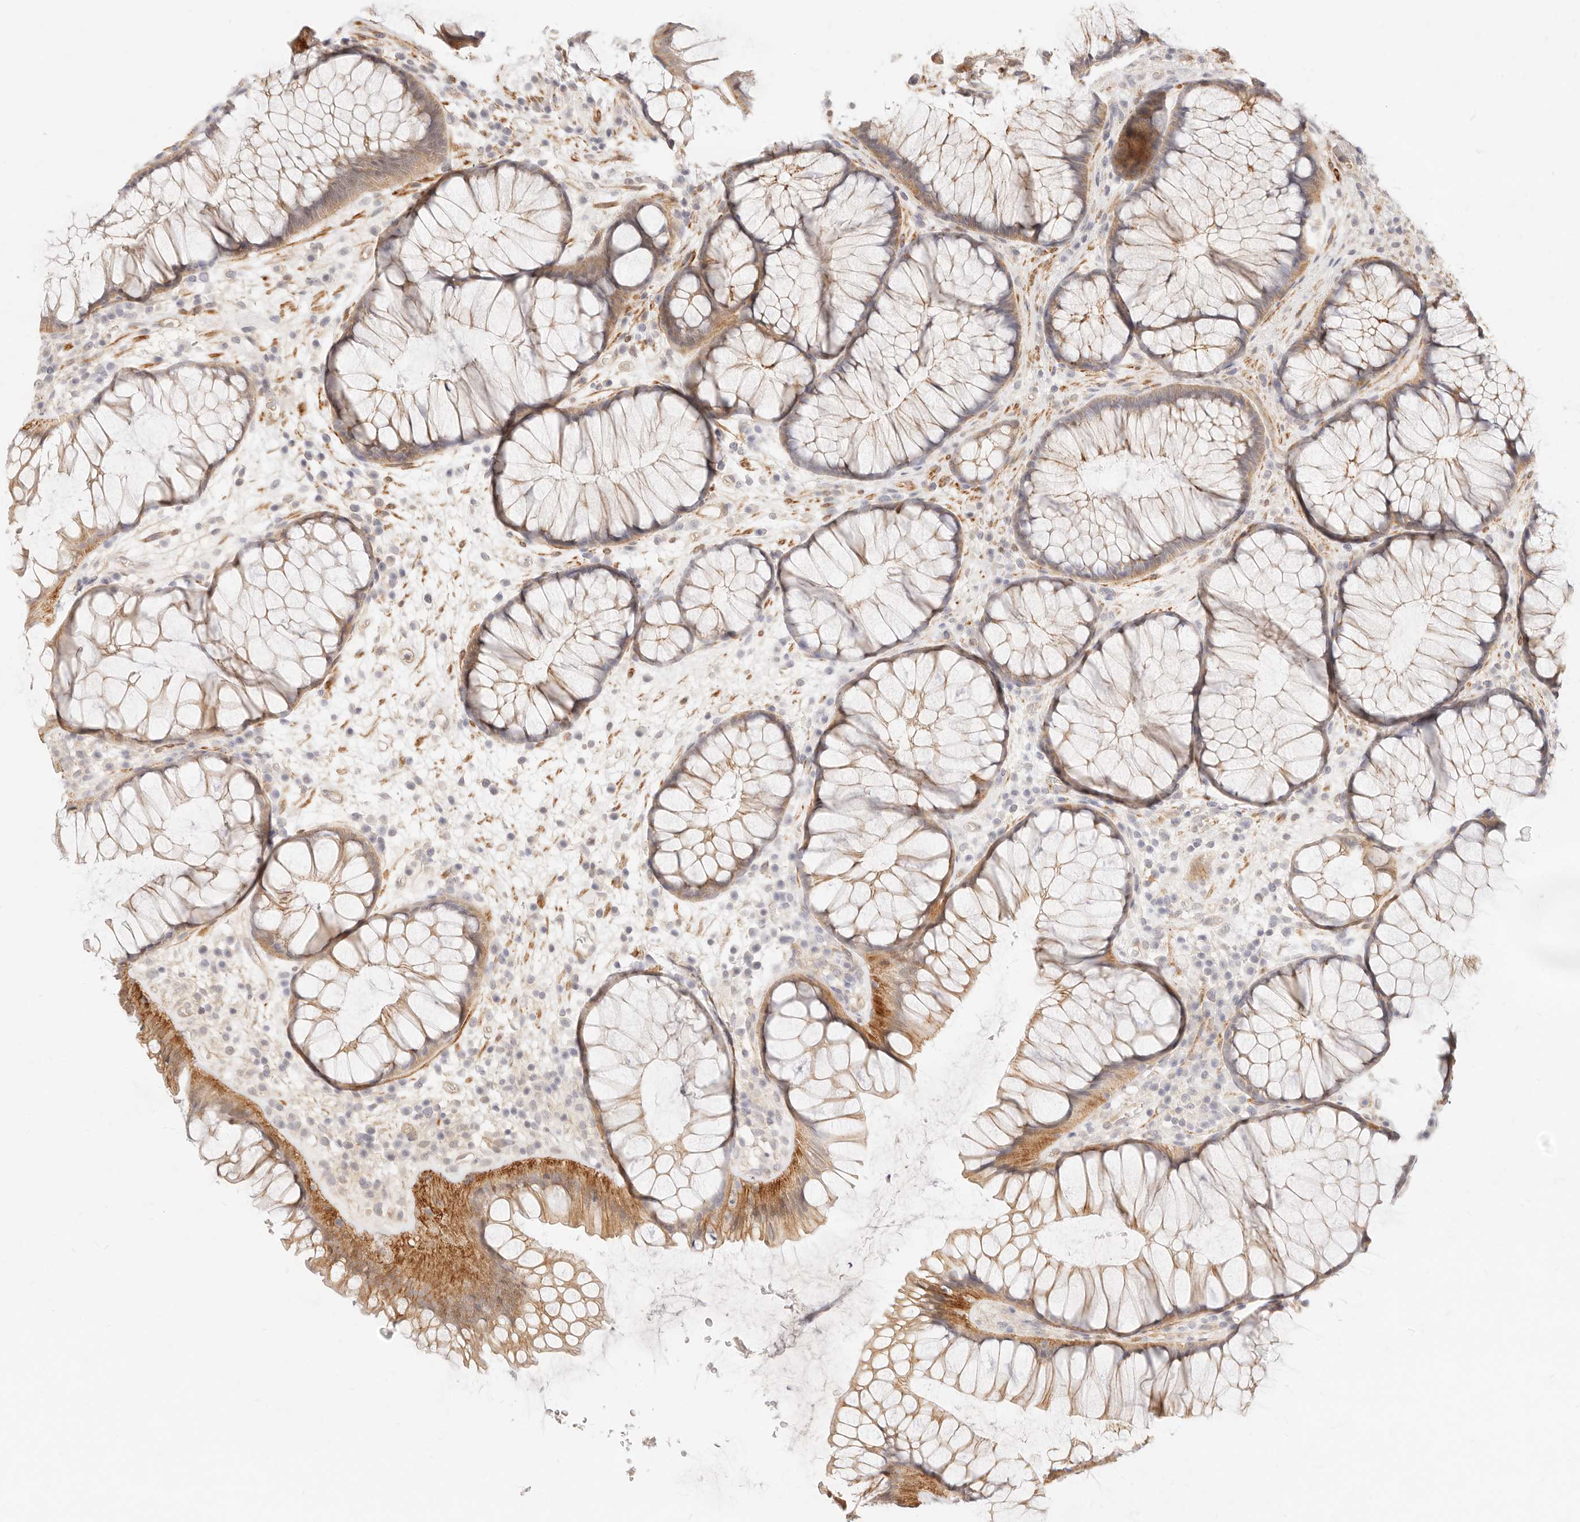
{"staining": {"intensity": "moderate", "quantity": "25%-75%", "location": "cytoplasmic/membranous"}, "tissue": "rectum", "cell_type": "Glandular cells", "image_type": "normal", "snomed": [{"axis": "morphology", "description": "Normal tissue, NOS"}, {"axis": "topography", "description": "Rectum"}], "caption": "Moderate cytoplasmic/membranous protein positivity is identified in approximately 25%-75% of glandular cells in rectum.", "gene": "UBXN10", "patient": {"sex": "male", "age": 51}}